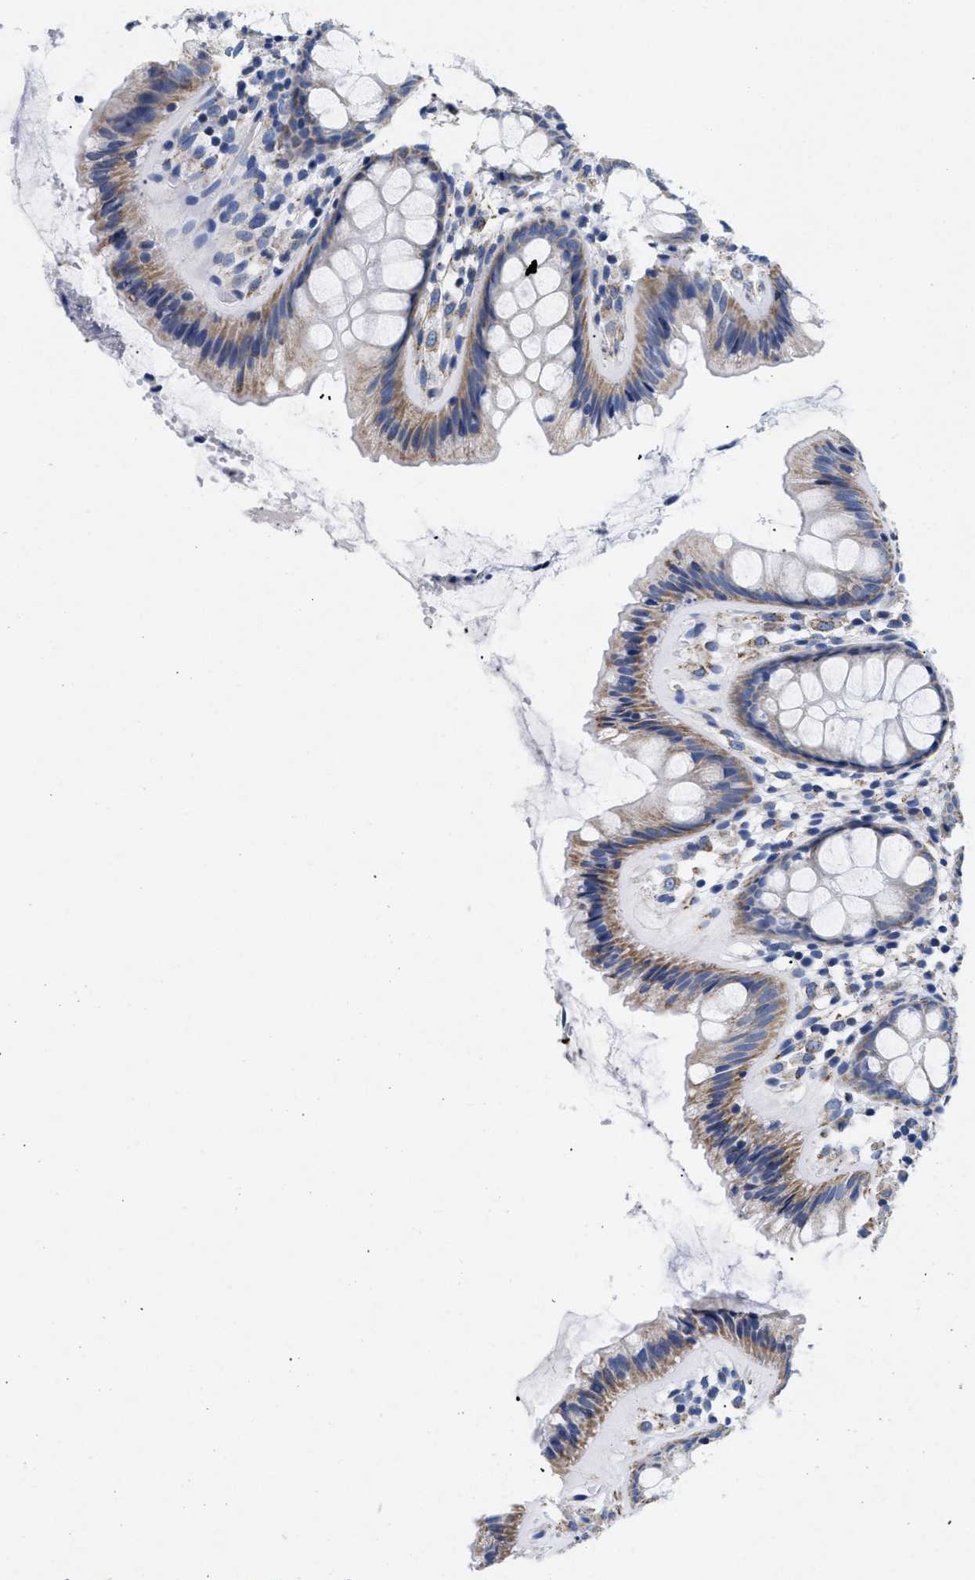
{"staining": {"intensity": "negative", "quantity": "25%-75%", "location": "none"}, "tissue": "colon", "cell_type": "Endothelial cells", "image_type": "normal", "snomed": [{"axis": "morphology", "description": "Normal tissue, NOS"}, {"axis": "topography", "description": "Colon"}], "caption": "Immunohistochemical staining of normal human colon reveals no significant expression in endothelial cells. (Stains: DAB IHC with hematoxylin counter stain, Microscopy: brightfield microscopy at high magnification).", "gene": "GPR149", "patient": {"sex": "female", "age": 56}}